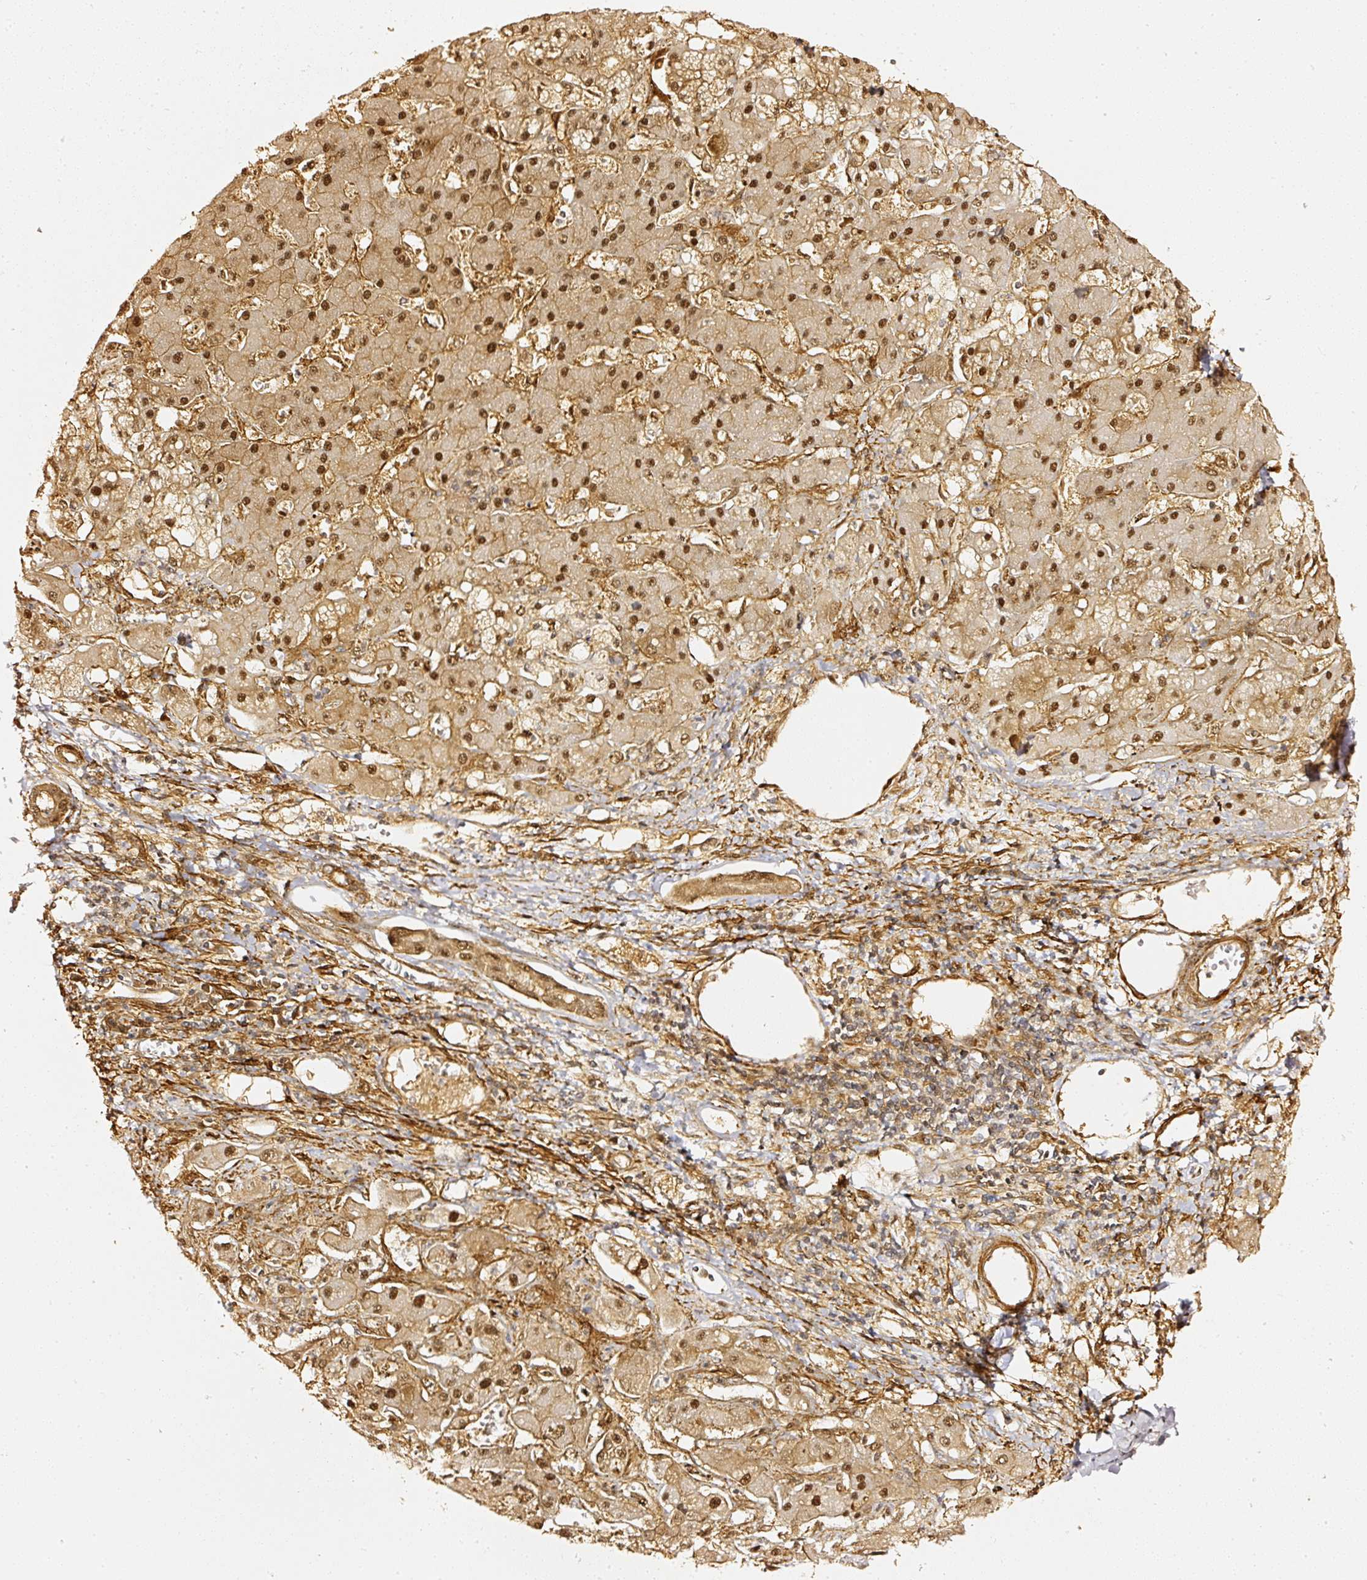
{"staining": {"intensity": "moderate", "quantity": ">75%", "location": "cytoplasmic/membranous,nuclear"}, "tissue": "liver cancer", "cell_type": "Tumor cells", "image_type": "cancer", "snomed": [{"axis": "morphology", "description": "Cholangiocarcinoma"}, {"axis": "topography", "description": "Liver"}], "caption": "The micrograph displays a brown stain indicating the presence of a protein in the cytoplasmic/membranous and nuclear of tumor cells in liver cancer.", "gene": "PSMD1", "patient": {"sex": "male", "age": 67}}